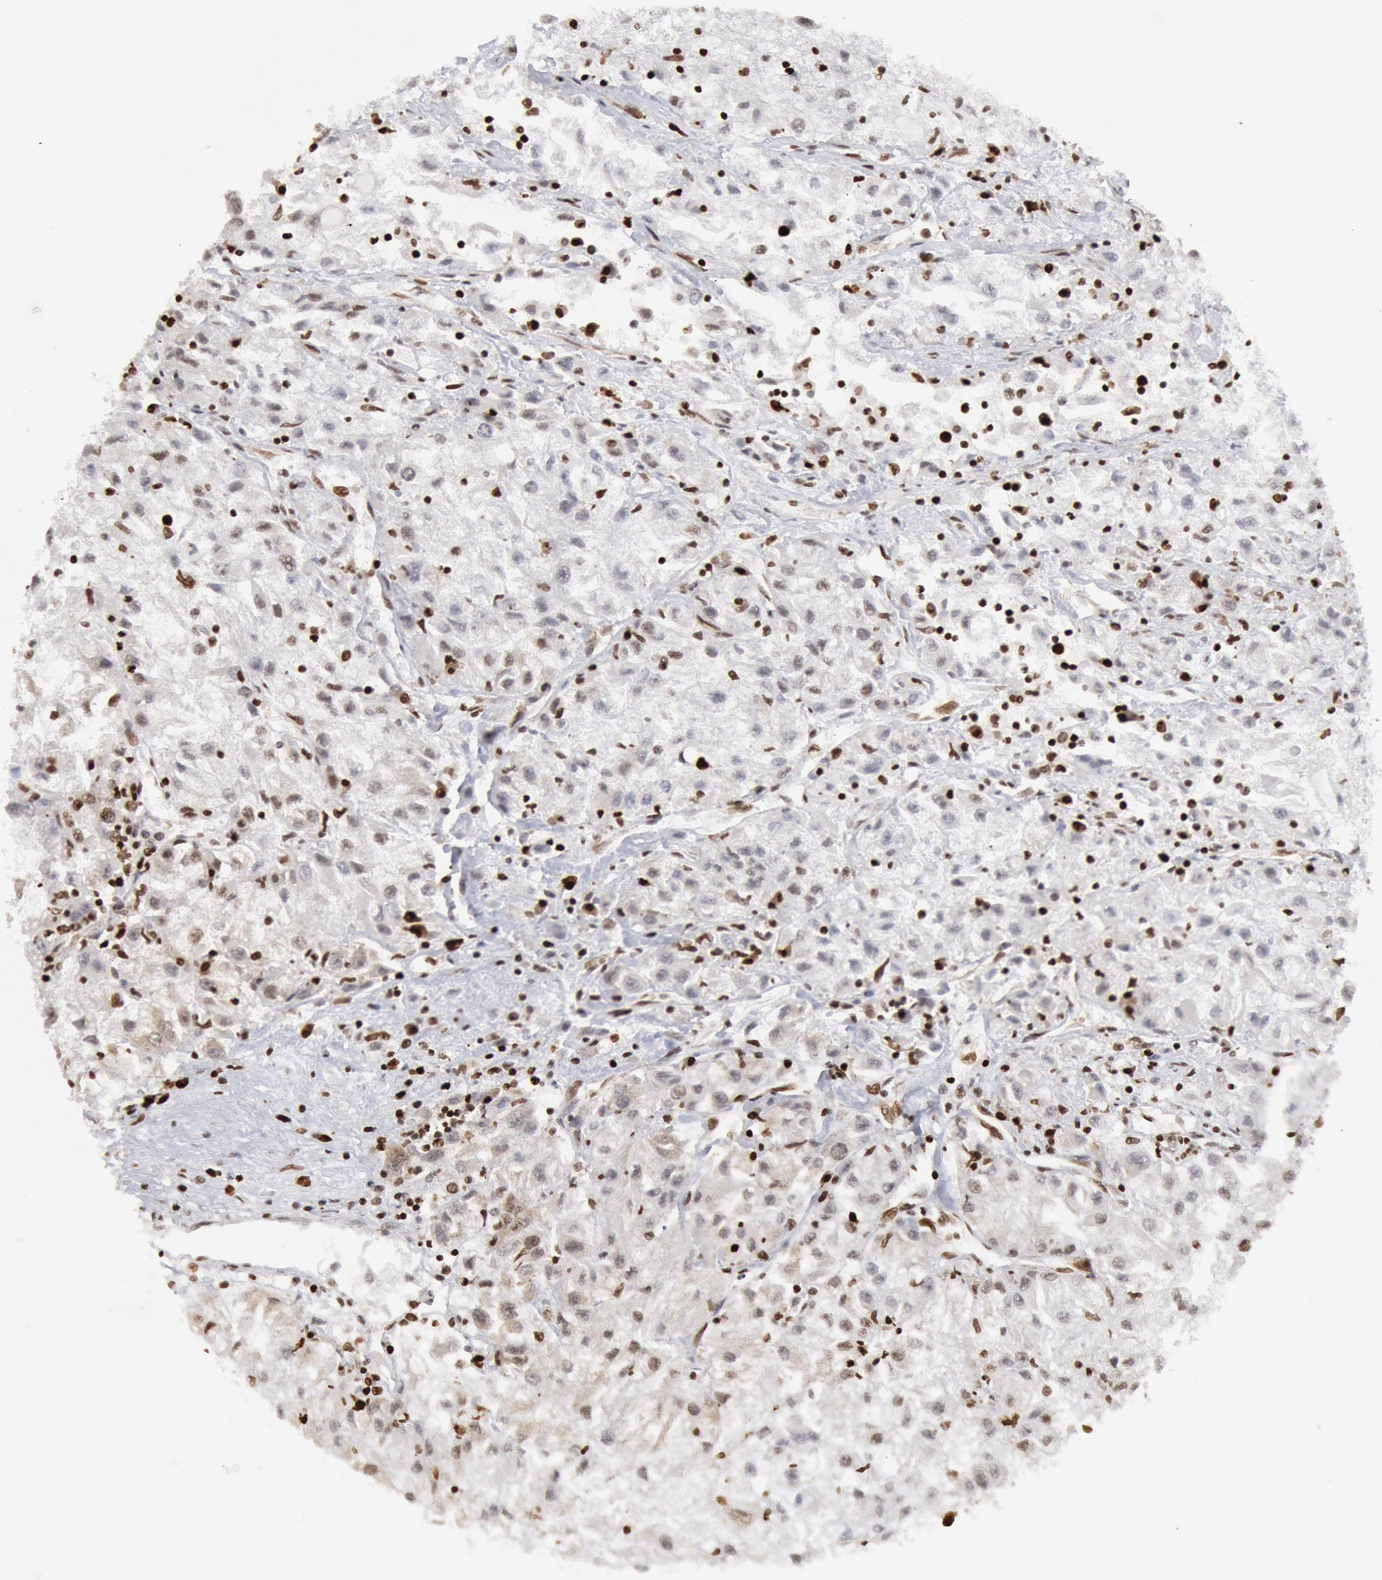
{"staining": {"intensity": "weak", "quantity": "25%-75%", "location": "cytoplasmic/membranous,nuclear"}, "tissue": "renal cancer", "cell_type": "Tumor cells", "image_type": "cancer", "snomed": [{"axis": "morphology", "description": "Adenocarcinoma, NOS"}, {"axis": "topography", "description": "Kidney"}], "caption": "Immunohistochemical staining of human adenocarcinoma (renal) displays weak cytoplasmic/membranous and nuclear protein positivity in approximately 25%-75% of tumor cells.", "gene": "SUB1", "patient": {"sex": "male", "age": 59}}